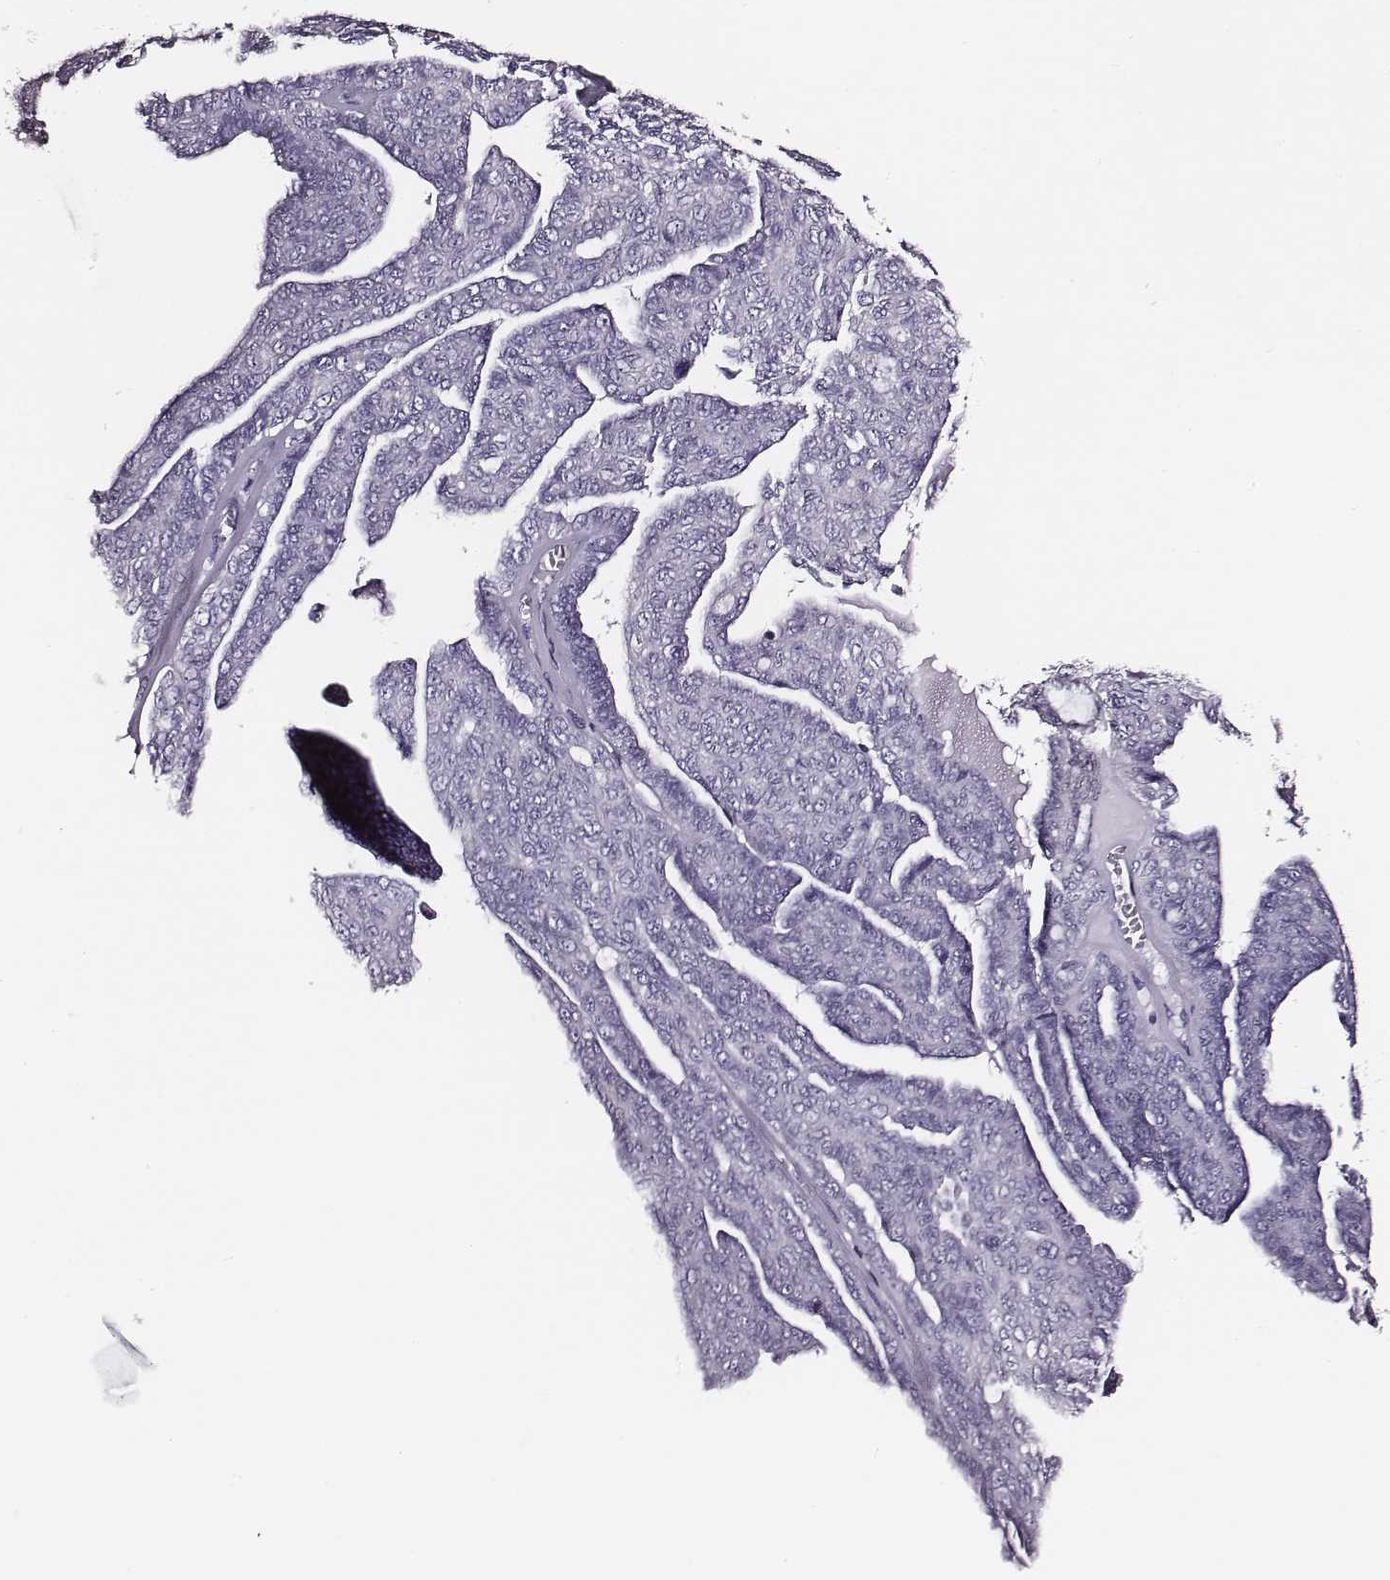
{"staining": {"intensity": "negative", "quantity": "none", "location": "none"}, "tissue": "ovarian cancer", "cell_type": "Tumor cells", "image_type": "cancer", "snomed": [{"axis": "morphology", "description": "Cystadenocarcinoma, serous, NOS"}, {"axis": "topography", "description": "Ovary"}], "caption": "Serous cystadenocarcinoma (ovarian) was stained to show a protein in brown. There is no significant staining in tumor cells.", "gene": "AADAT", "patient": {"sex": "female", "age": 71}}